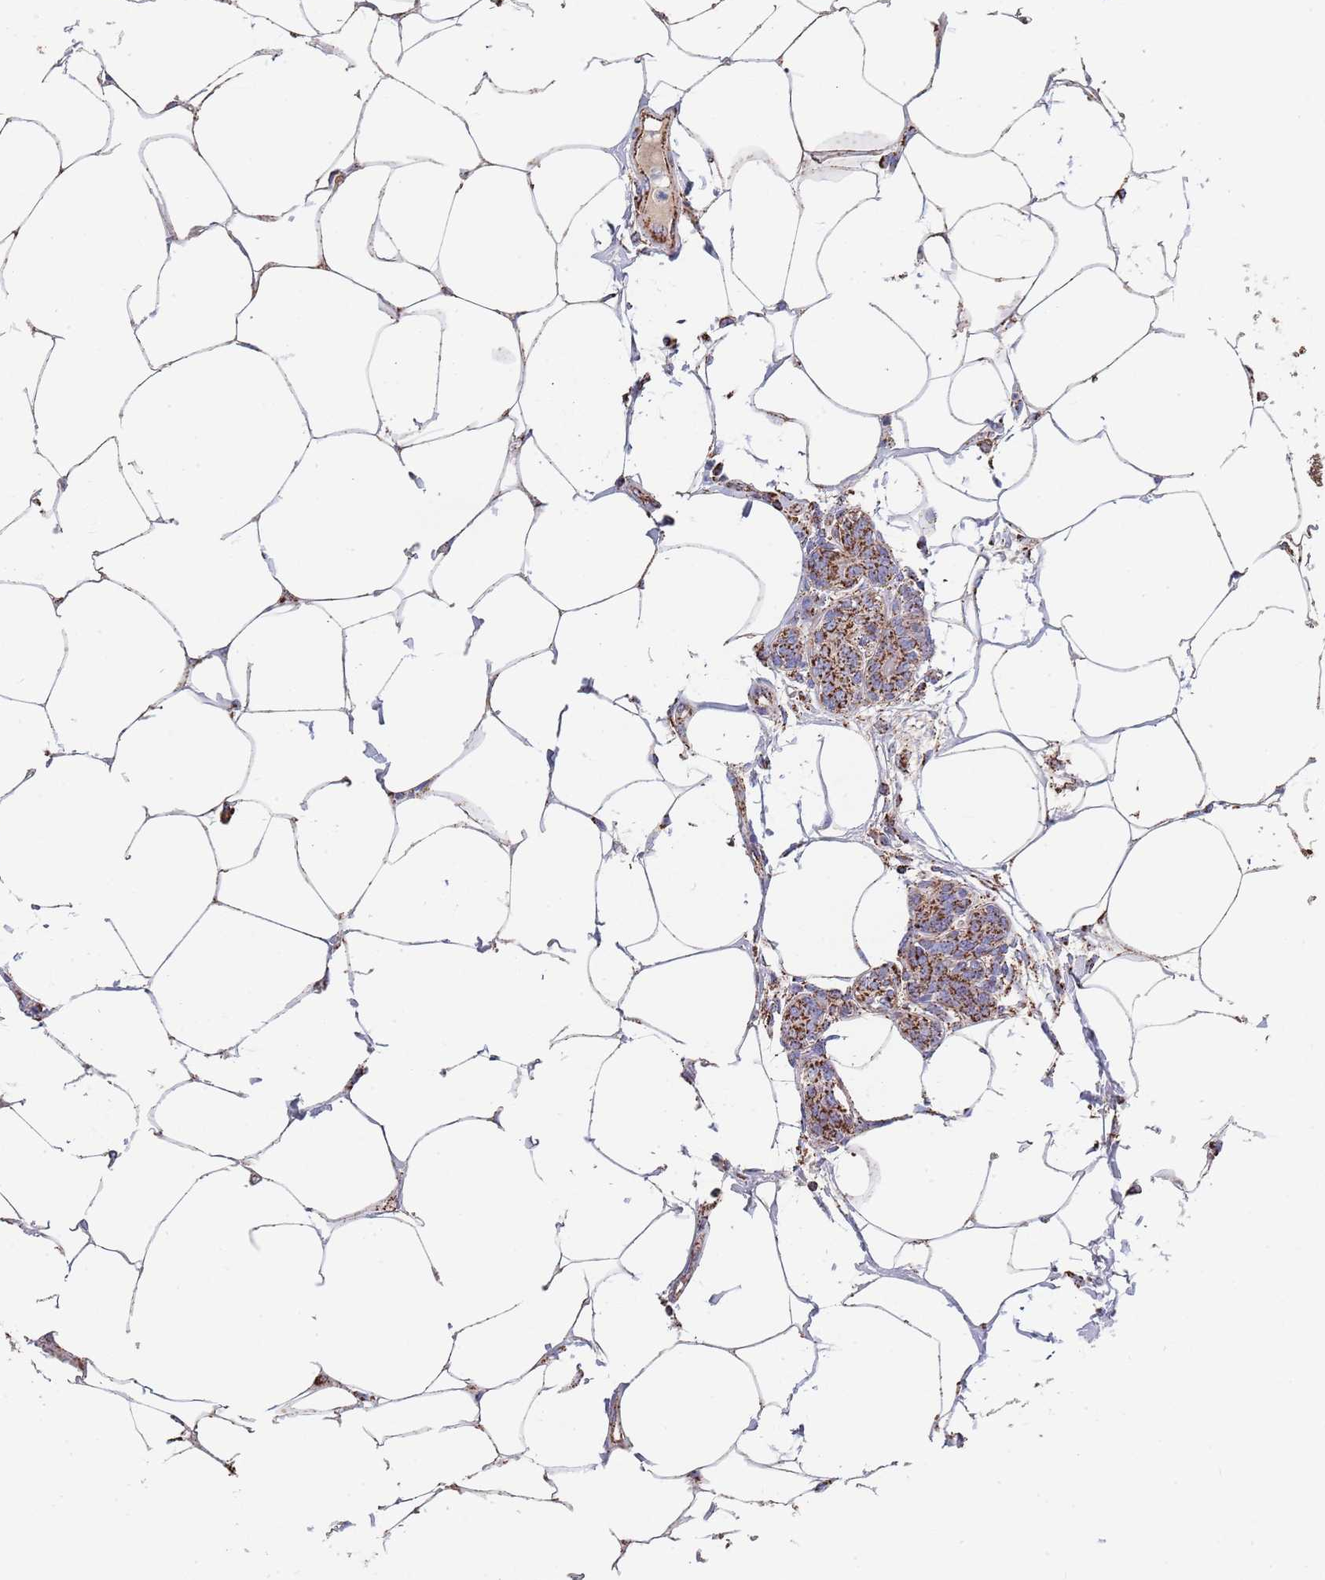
{"staining": {"intensity": "strong", "quantity": ">75%", "location": "cytoplasmic/membranous"}, "tissue": "breast cancer", "cell_type": "Tumor cells", "image_type": "cancer", "snomed": [{"axis": "morphology", "description": "Lobular carcinoma"}, {"axis": "topography", "description": "Breast"}], "caption": "A high amount of strong cytoplasmic/membranous expression is seen in approximately >75% of tumor cells in breast cancer (lobular carcinoma) tissue.", "gene": "PGP", "patient": {"sex": "female", "age": 59}}